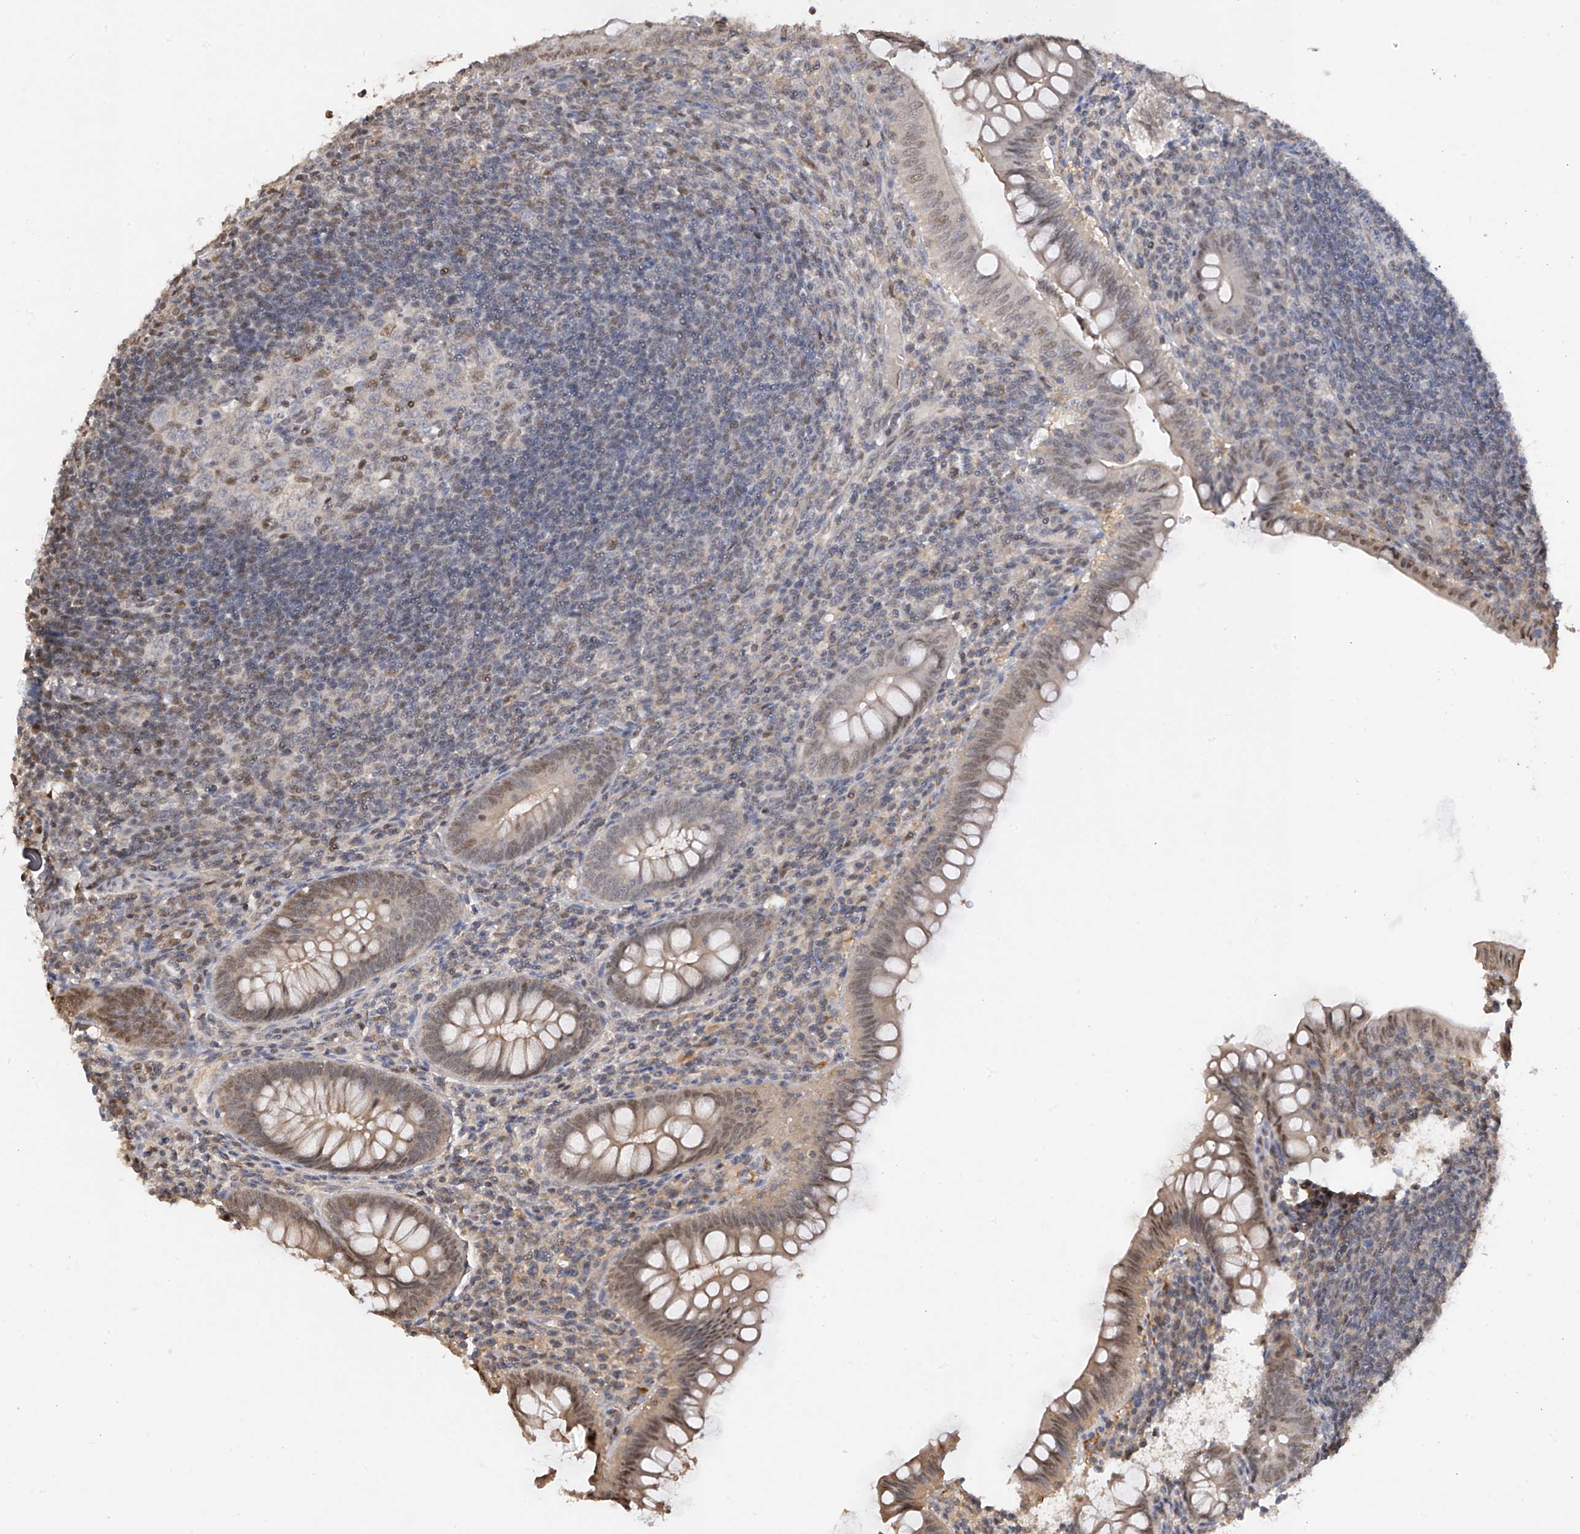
{"staining": {"intensity": "moderate", "quantity": "25%-75%", "location": "nuclear"}, "tissue": "appendix", "cell_type": "Glandular cells", "image_type": "normal", "snomed": [{"axis": "morphology", "description": "Normal tissue, NOS"}, {"axis": "topography", "description": "Appendix"}], "caption": "Glandular cells display moderate nuclear expression in about 25%-75% of cells in unremarkable appendix.", "gene": "PMM1", "patient": {"sex": "male", "age": 14}}